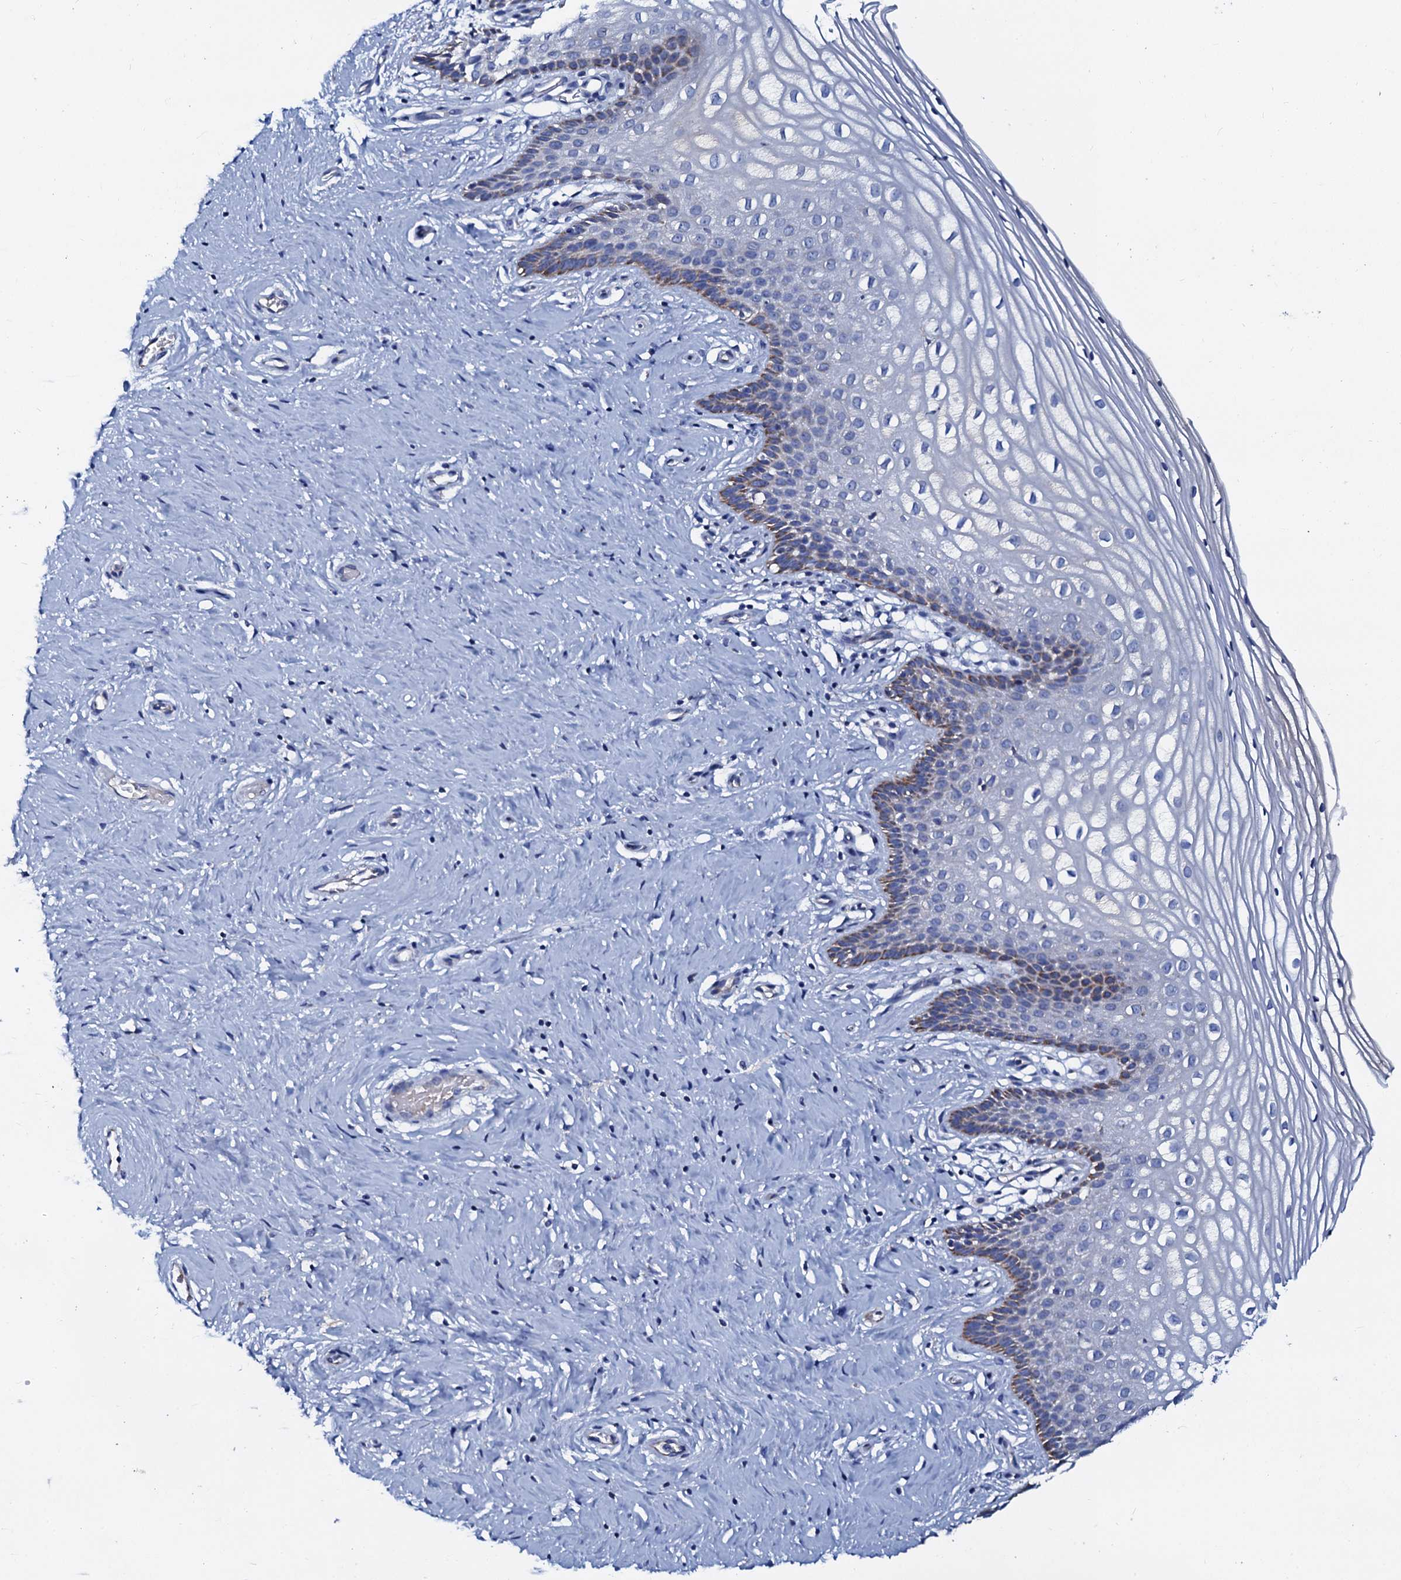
{"staining": {"intensity": "moderate", "quantity": ">75%", "location": "cytoplasmic/membranous"}, "tissue": "cervix", "cell_type": "Glandular cells", "image_type": "normal", "snomed": [{"axis": "morphology", "description": "Normal tissue, NOS"}, {"axis": "topography", "description": "Cervix"}], "caption": "Moderate cytoplasmic/membranous positivity is identified in approximately >75% of glandular cells in normal cervix. (DAB (3,3'-diaminobenzidine) = brown stain, brightfield microscopy at high magnification).", "gene": "SLC37A4", "patient": {"sex": "female", "age": 33}}